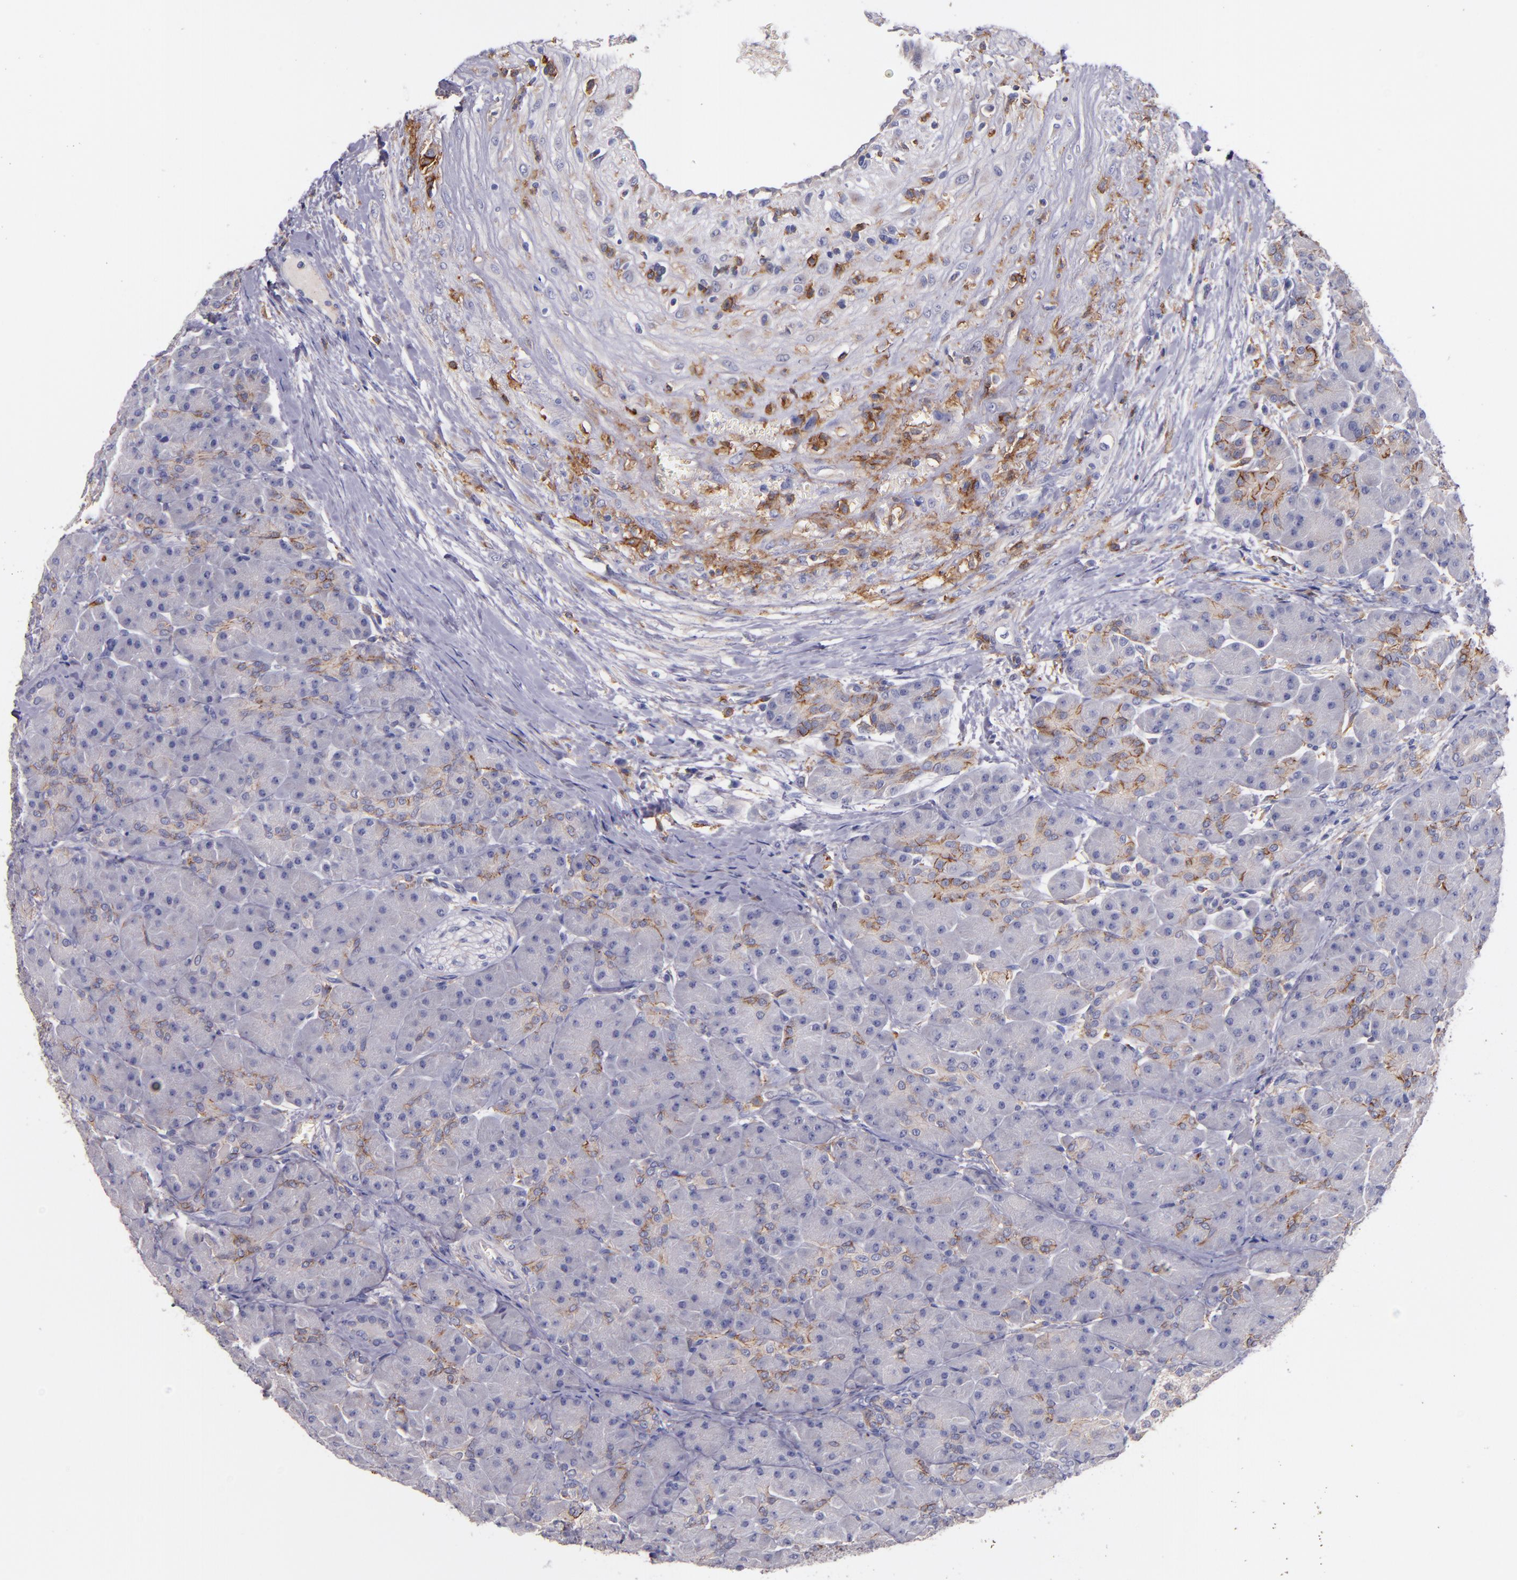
{"staining": {"intensity": "moderate", "quantity": "<25%", "location": "cytoplasmic/membranous"}, "tissue": "pancreas", "cell_type": "Exocrine glandular cells", "image_type": "normal", "snomed": [{"axis": "morphology", "description": "Normal tissue, NOS"}, {"axis": "topography", "description": "Pancreas"}], "caption": "The micrograph shows immunohistochemical staining of normal pancreas. There is moderate cytoplasmic/membranous expression is appreciated in approximately <25% of exocrine glandular cells.", "gene": "C5AR1", "patient": {"sex": "male", "age": 66}}